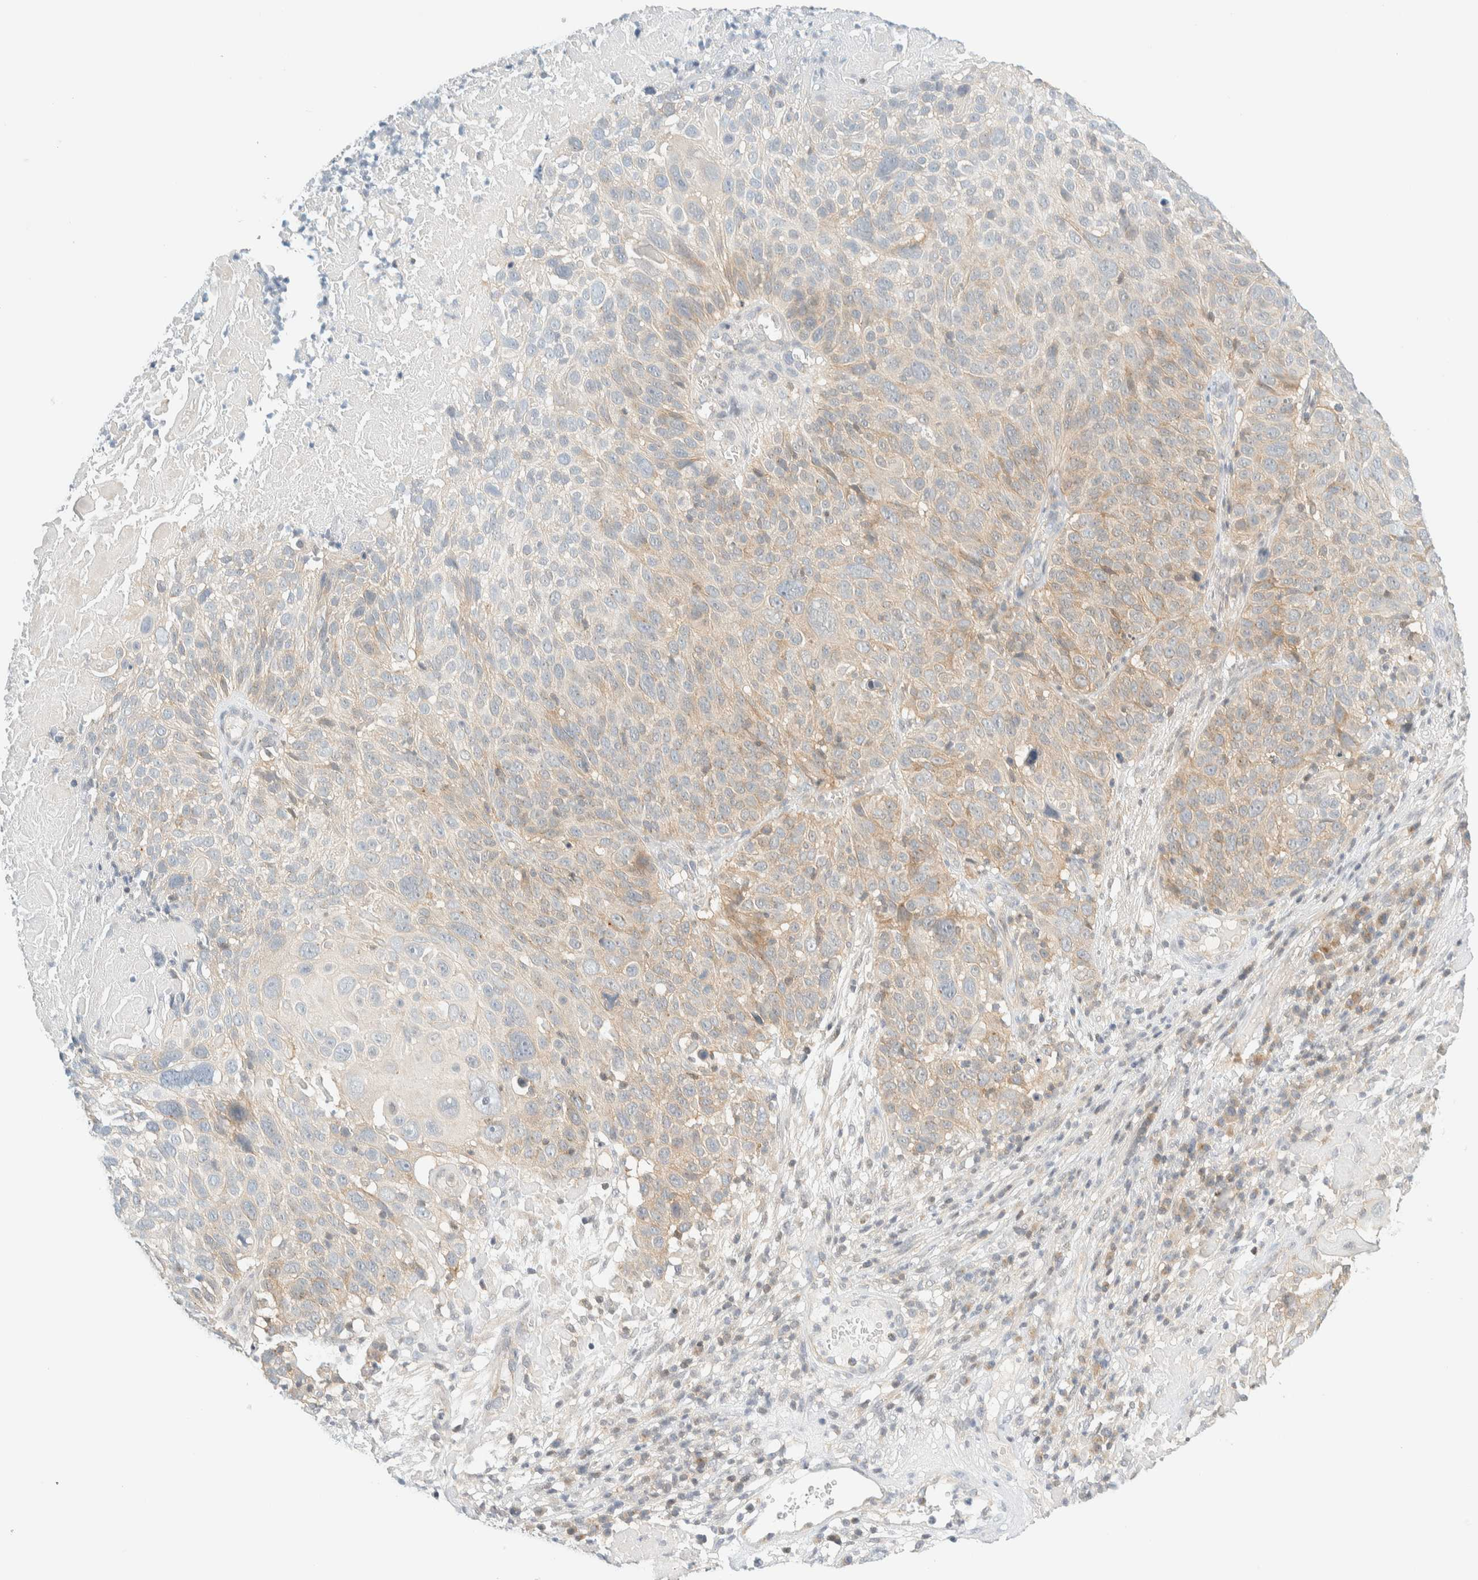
{"staining": {"intensity": "weak", "quantity": "<25%", "location": "cytoplasmic/membranous"}, "tissue": "cervical cancer", "cell_type": "Tumor cells", "image_type": "cancer", "snomed": [{"axis": "morphology", "description": "Squamous cell carcinoma, NOS"}, {"axis": "topography", "description": "Cervix"}], "caption": "Immunohistochemistry (IHC) histopathology image of human cervical squamous cell carcinoma stained for a protein (brown), which exhibits no staining in tumor cells.", "gene": "PCYT2", "patient": {"sex": "female", "age": 74}}